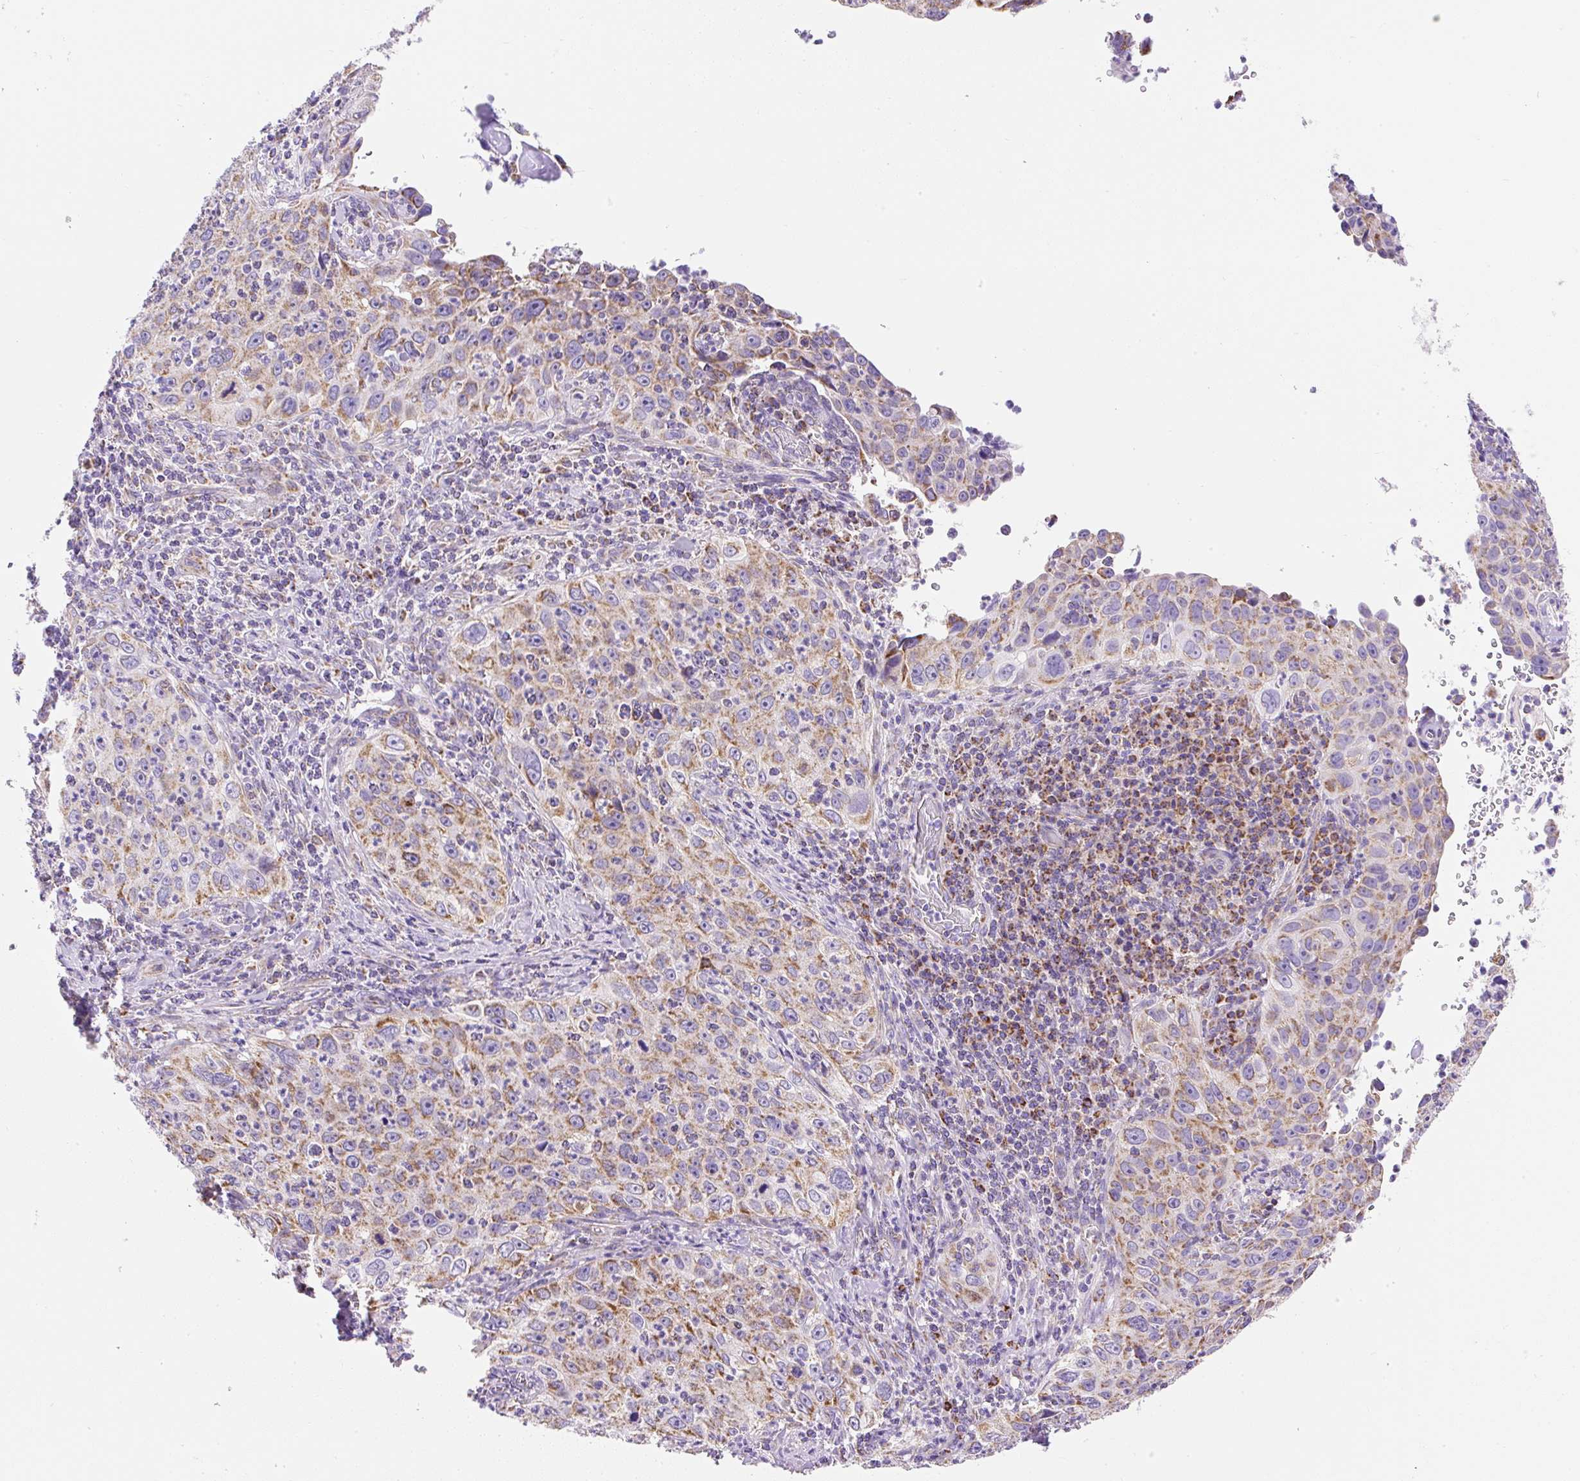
{"staining": {"intensity": "moderate", "quantity": "25%-75%", "location": "cytoplasmic/membranous"}, "tissue": "cervical cancer", "cell_type": "Tumor cells", "image_type": "cancer", "snomed": [{"axis": "morphology", "description": "Squamous cell carcinoma, NOS"}, {"axis": "topography", "description": "Cervix"}], "caption": "Cervical squamous cell carcinoma tissue shows moderate cytoplasmic/membranous staining in about 25%-75% of tumor cells, visualized by immunohistochemistry. (DAB = brown stain, brightfield microscopy at high magnification).", "gene": "DAAM2", "patient": {"sex": "female", "age": 30}}